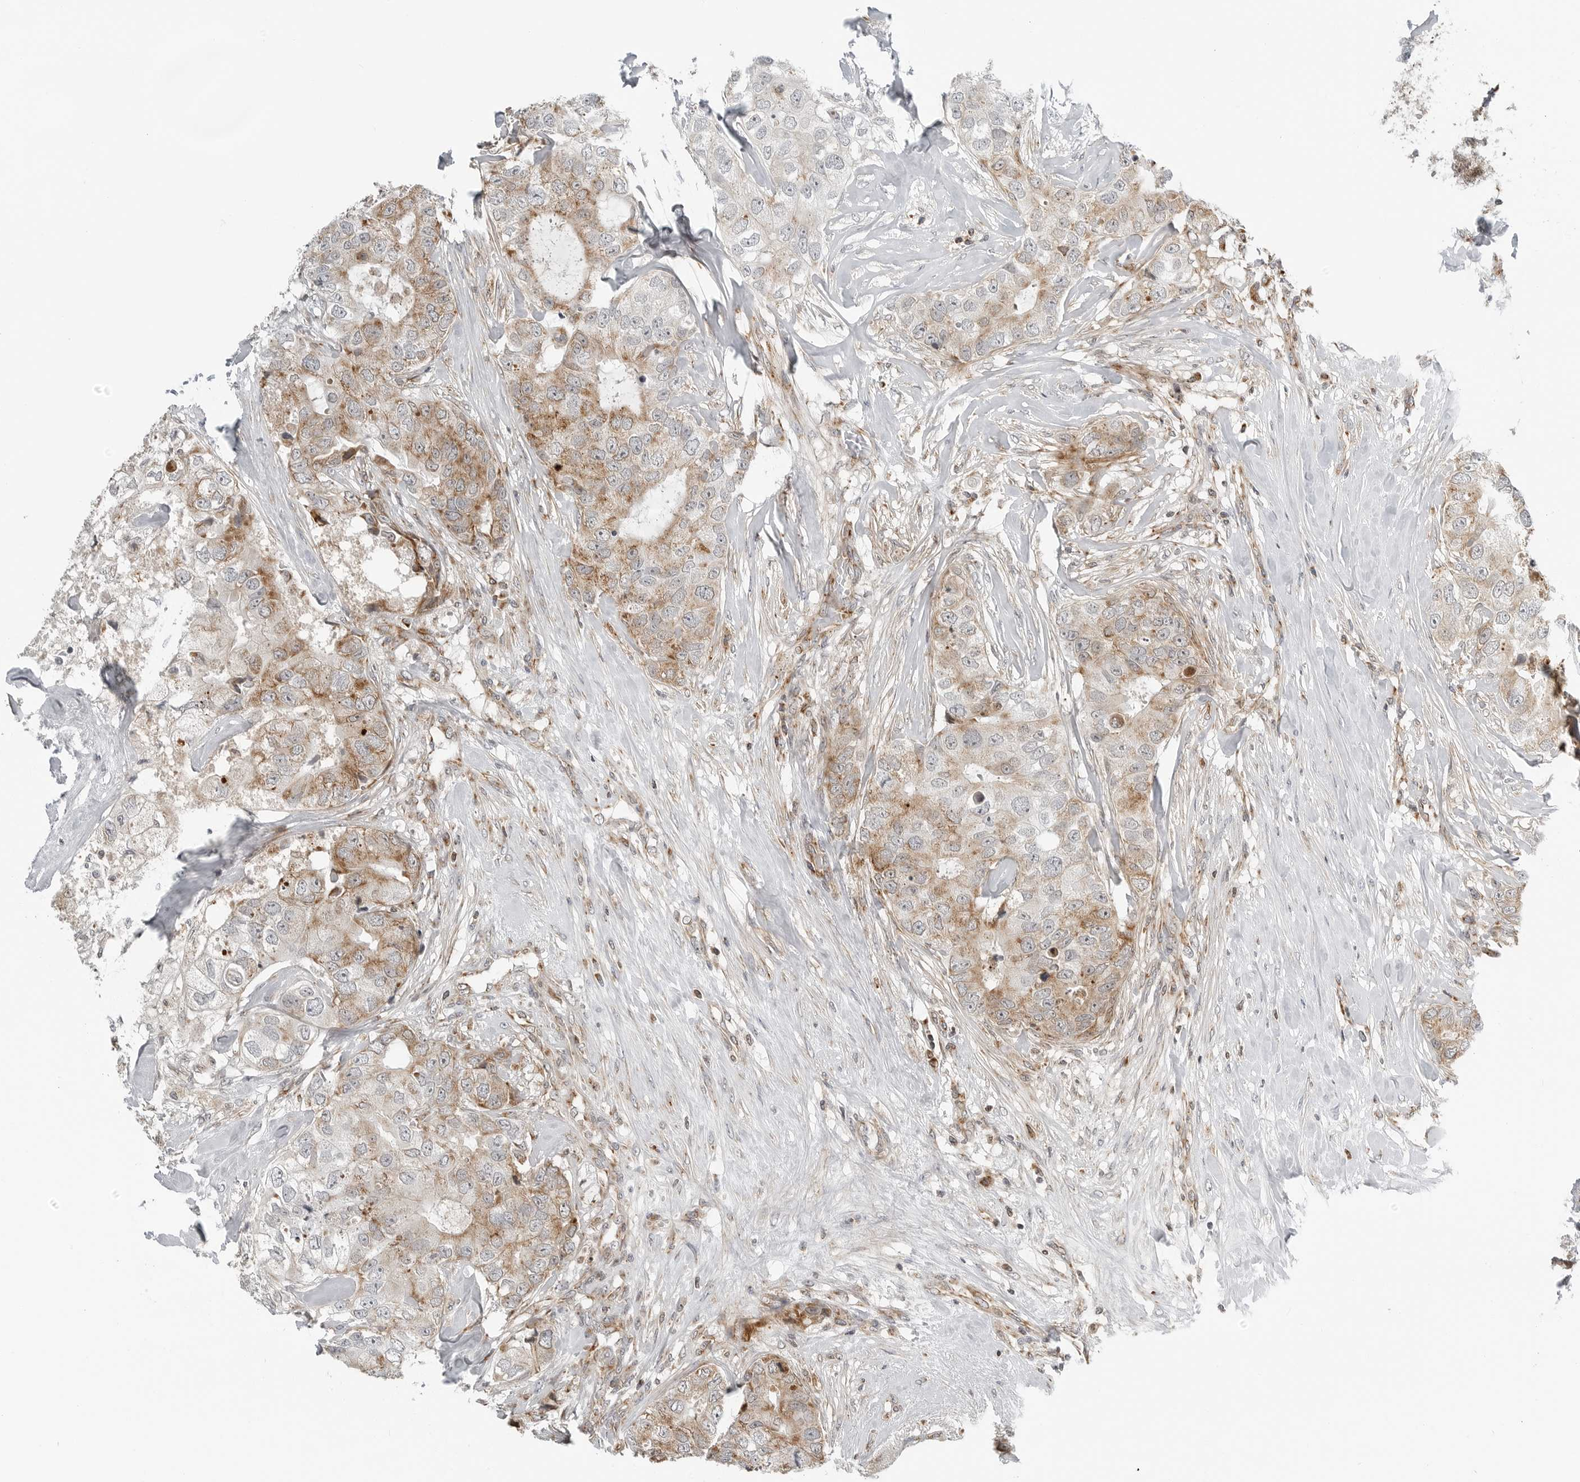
{"staining": {"intensity": "moderate", "quantity": ">75%", "location": "cytoplasmic/membranous"}, "tissue": "breast cancer", "cell_type": "Tumor cells", "image_type": "cancer", "snomed": [{"axis": "morphology", "description": "Duct carcinoma"}, {"axis": "topography", "description": "Breast"}], "caption": "The immunohistochemical stain highlights moderate cytoplasmic/membranous expression in tumor cells of intraductal carcinoma (breast) tissue.", "gene": "PEX2", "patient": {"sex": "female", "age": 62}}